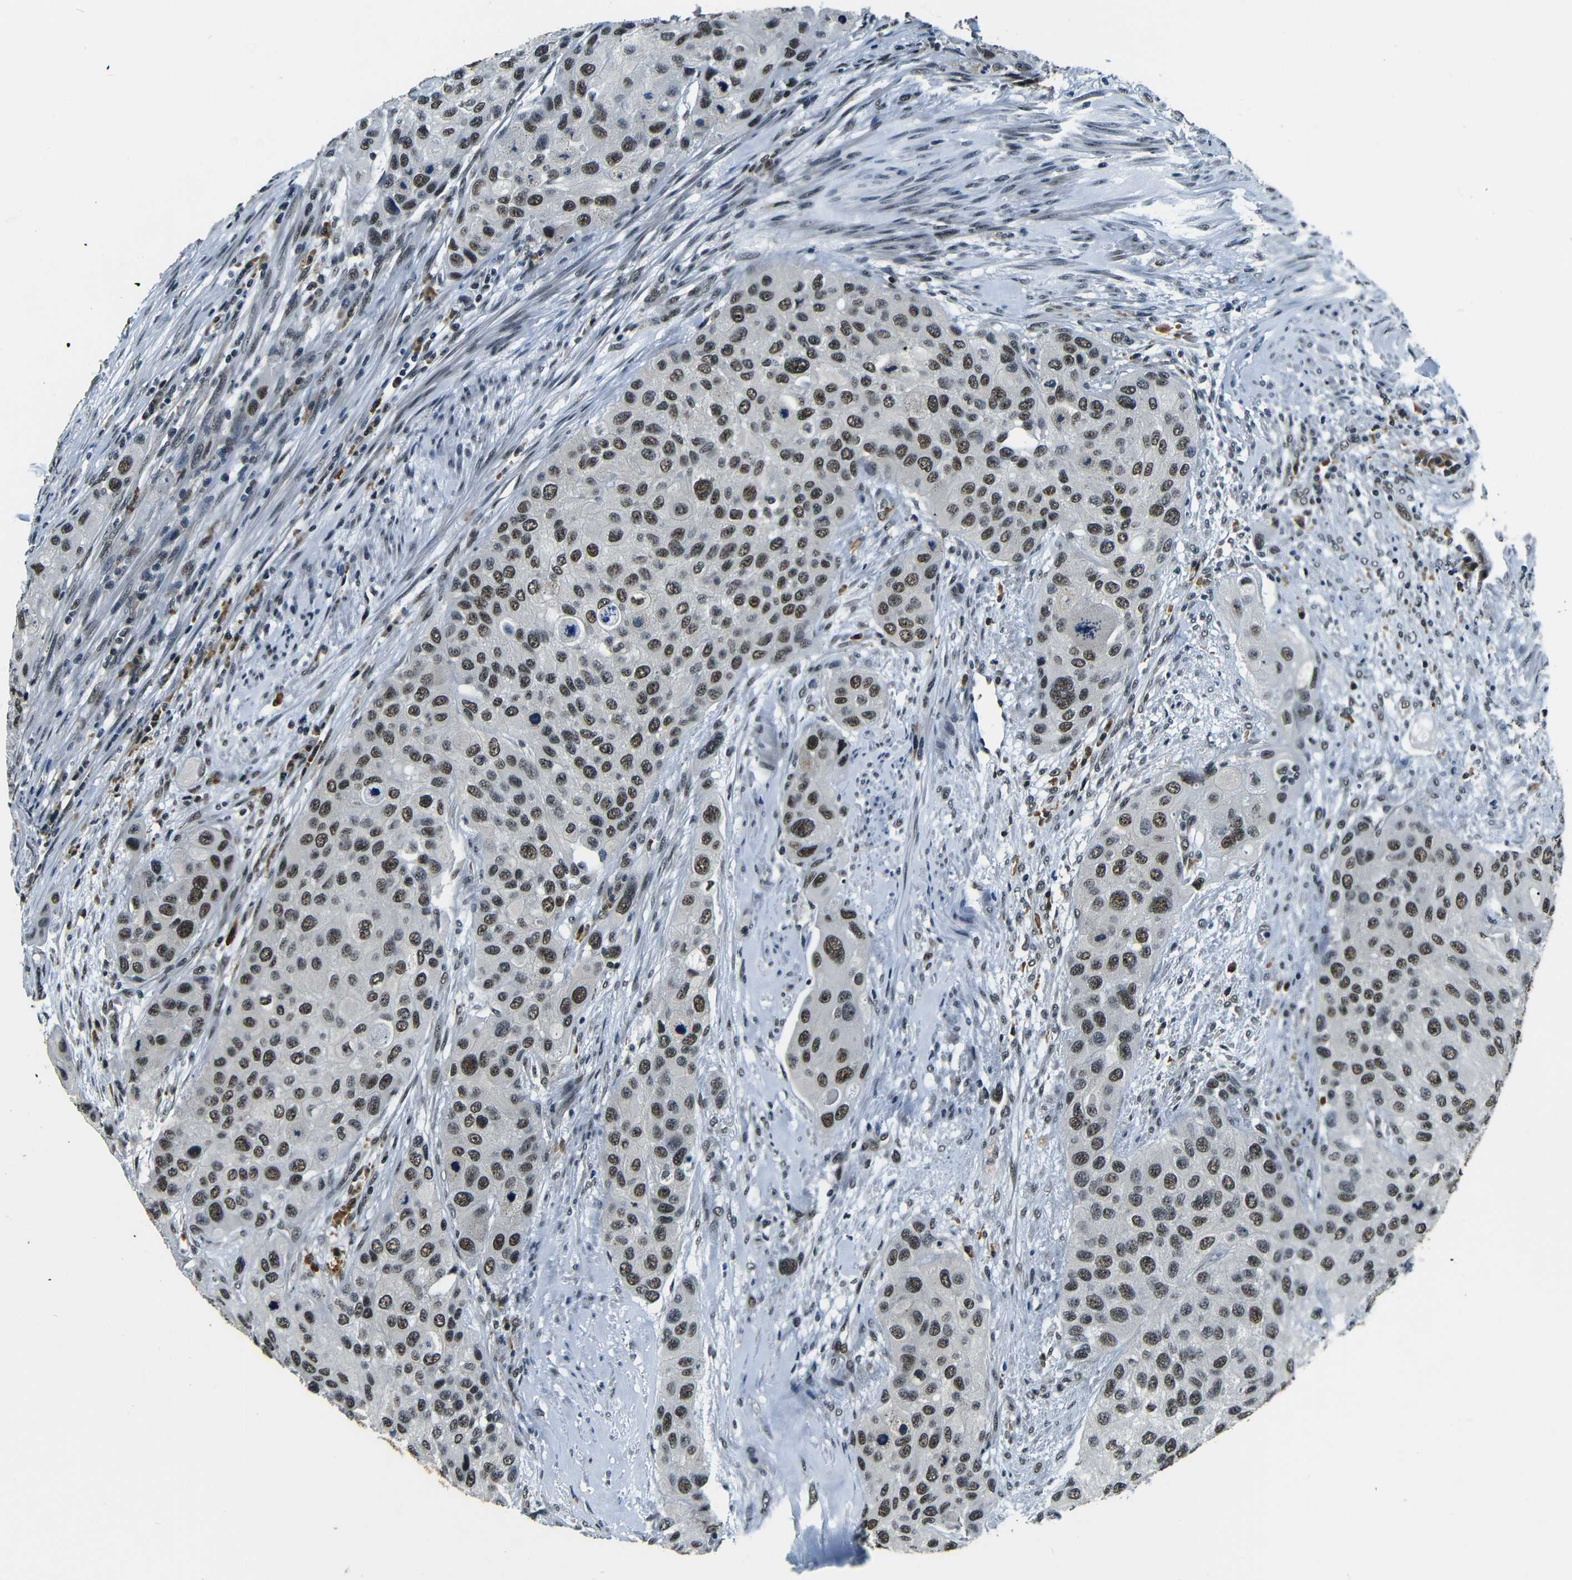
{"staining": {"intensity": "moderate", "quantity": ">75%", "location": "nuclear"}, "tissue": "urothelial cancer", "cell_type": "Tumor cells", "image_type": "cancer", "snomed": [{"axis": "morphology", "description": "Urothelial carcinoma, High grade"}, {"axis": "topography", "description": "Urinary bladder"}], "caption": "An immunohistochemistry histopathology image of tumor tissue is shown. Protein staining in brown highlights moderate nuclear positivity in urothelial cancer within tumor cells.", "gene": "FOXD4", "patient": {"sex": "female", "age": 56}}